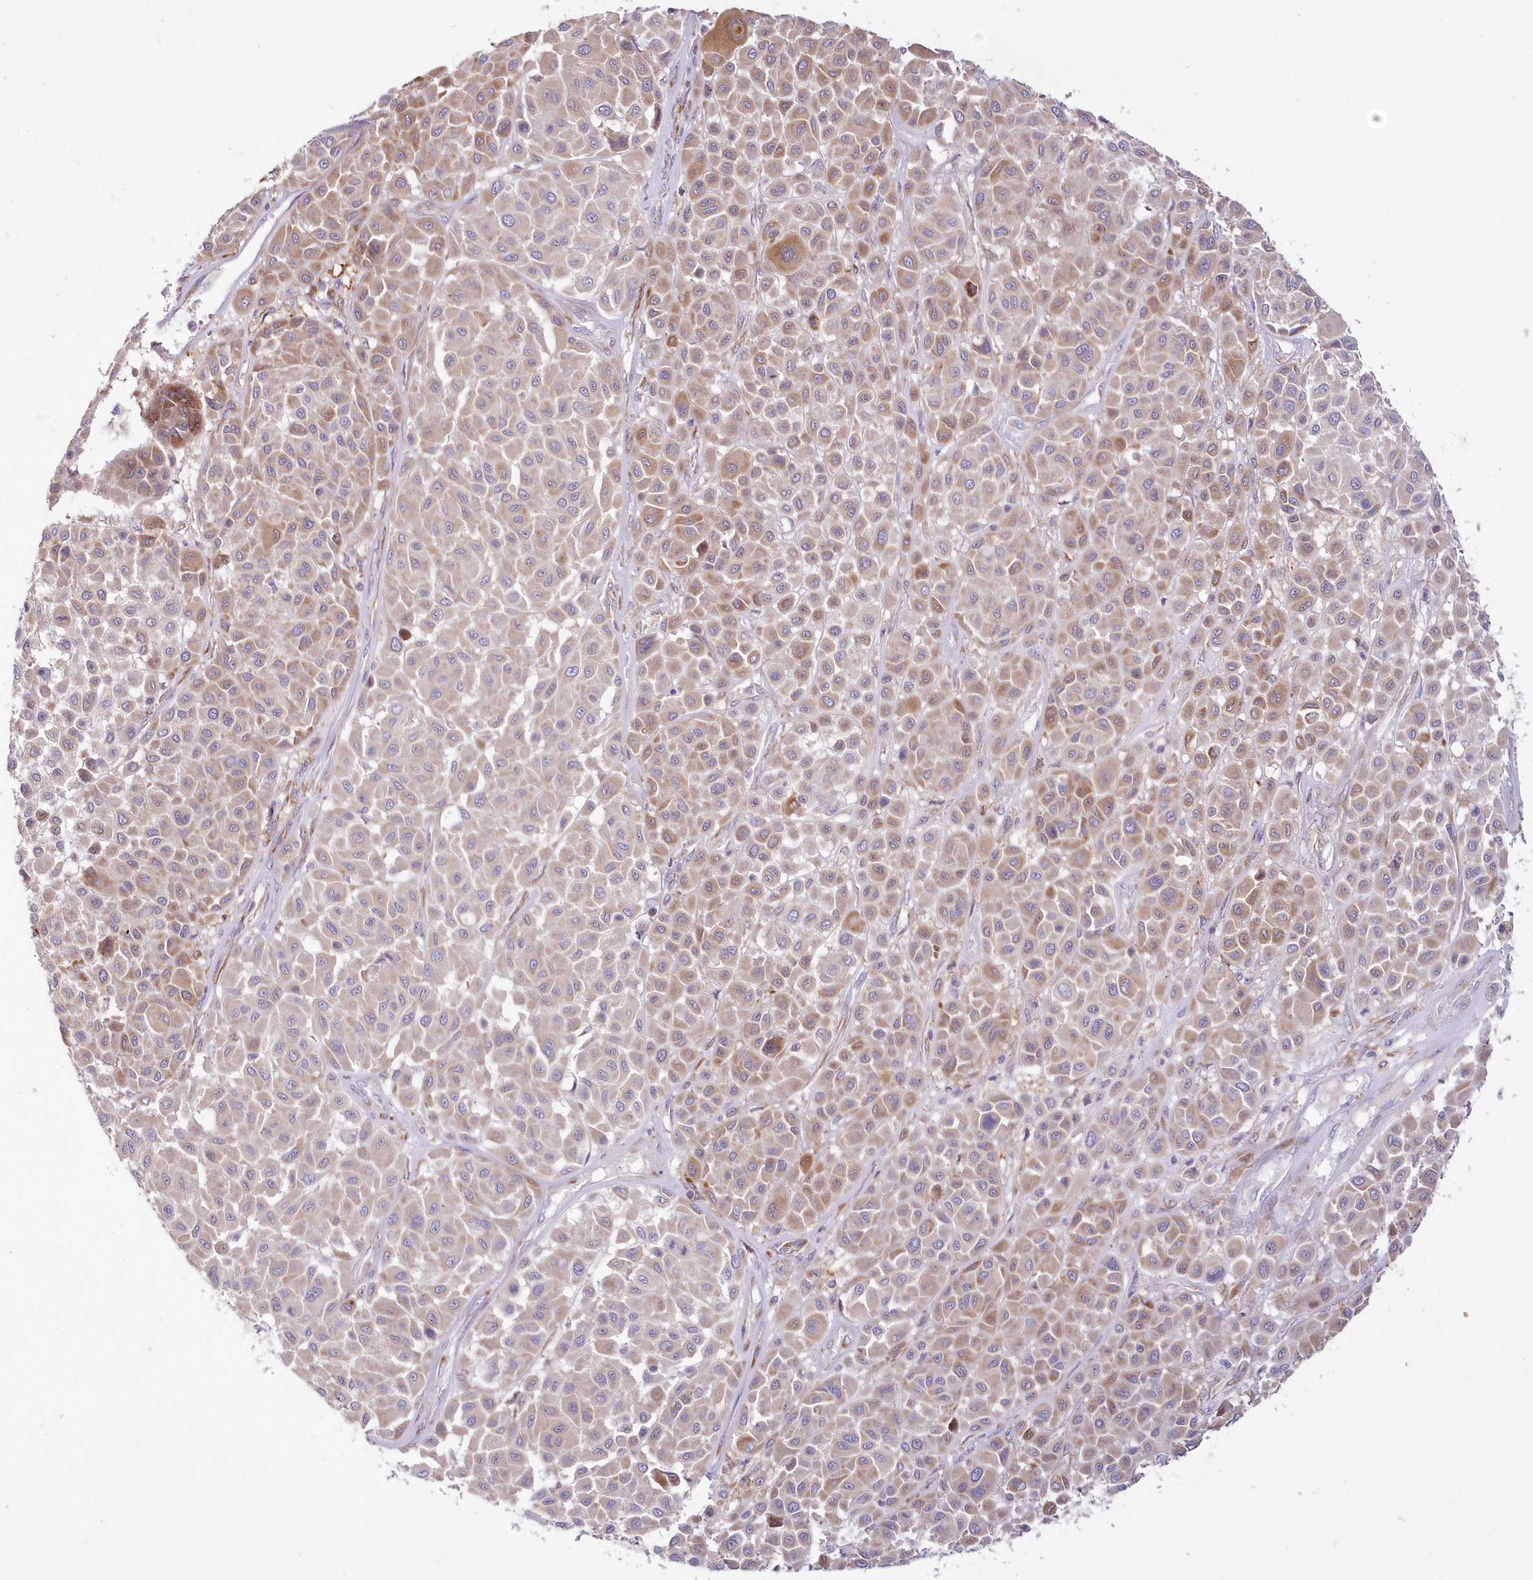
{"staining": {"intensity": "weak", "quantity": "25%-75%", "location": "cytoplasmic/membranous"}, "tissue": "melanoma", "cell_type": "Tumor cells", "image_type": "cancer", "snomed": [{"axis": "morphology", "description": "Malignant melanoma, Metastatic site"}, {"axis": "topography", "description": "Soft tissue"}], "caption": "Protein staining displays weak cytoplasmic/membranous staining in about 25%-75% of tumor cells in melanoma.", "gene": "ARFGEF3", "patient": {"sex": "male", "age": 41}}